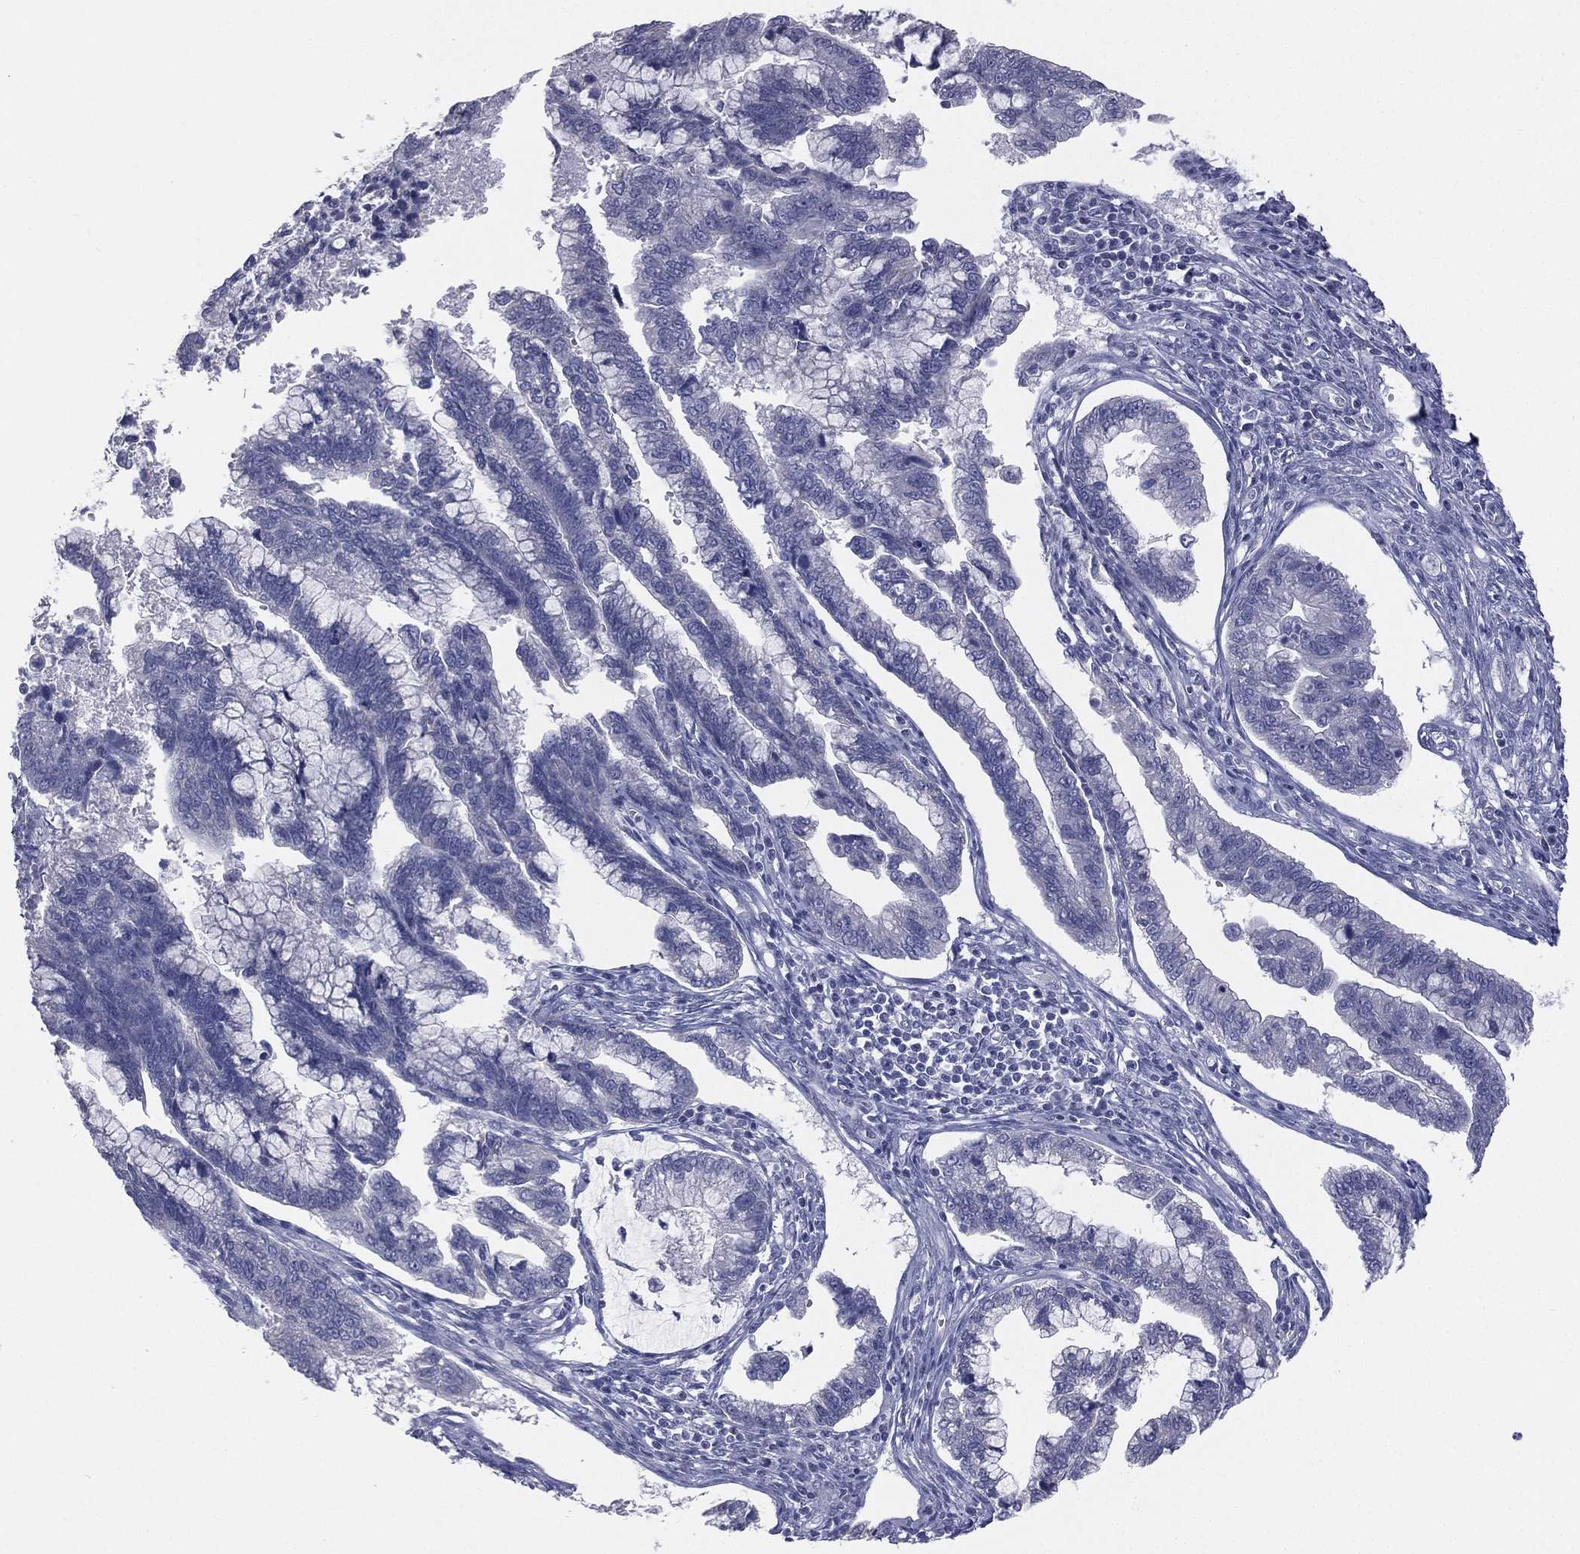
{"staining": {"intensity": "negative", "quantity": "none", "location": "none"}, "tissue": "cervical cancer", "cell_type": "Tumor cells", "image_type": "cancer", "snomed": [{"axis": "morphology", "description": "Adenocarcinoma, NOS"}, {"axis": "topography", "description": "Cervix"}], "caption": "Histopathology image shows no protein positivity in tumor cells of cervical cancer tissue.", "gene": "STK31", "patient": {"sex": "female", "age": 44}}